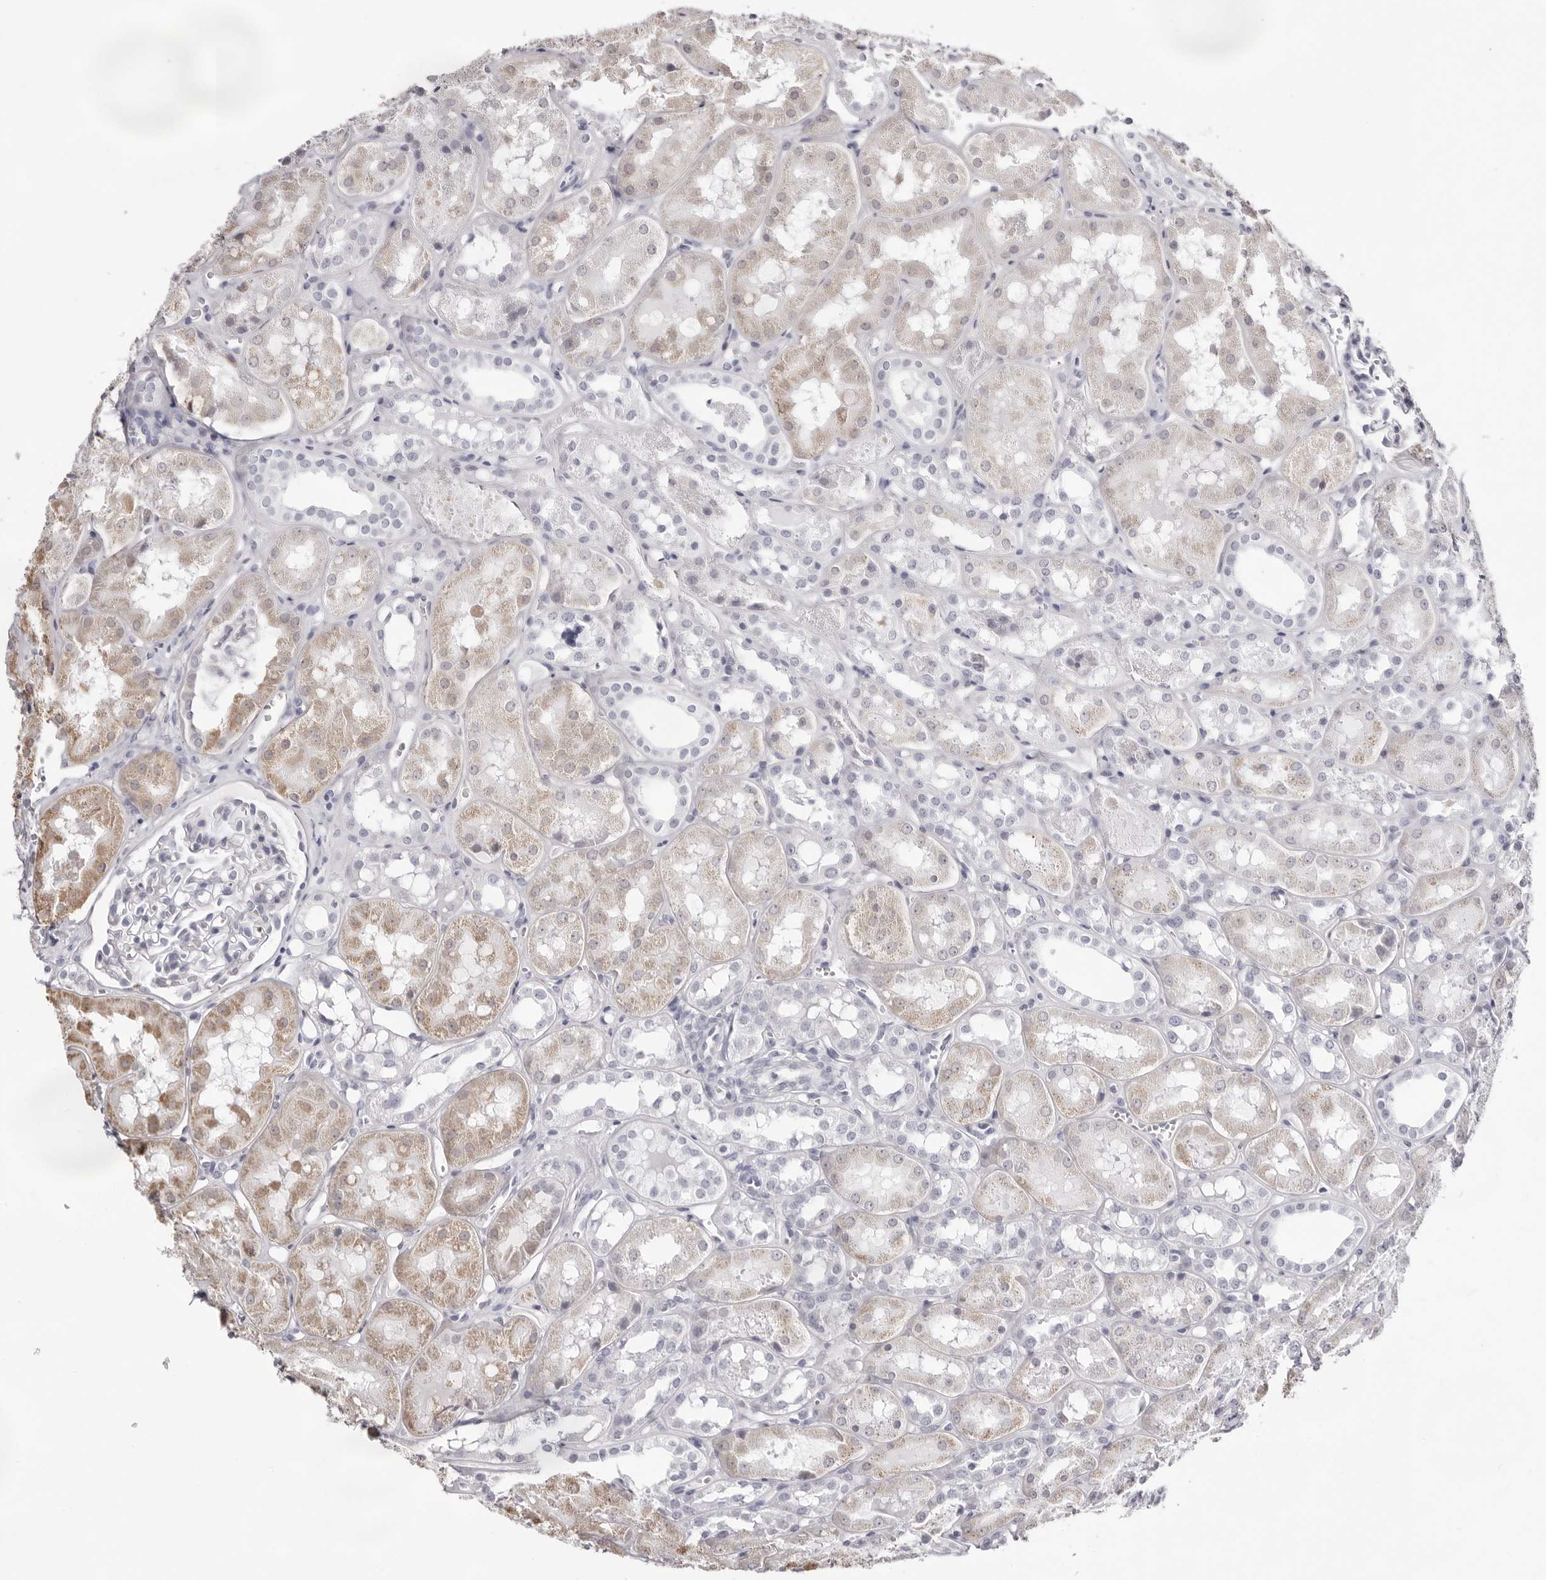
{"staining": {"intensity": "negative", "quantity": "none", "location": "none"}, "tissue": "kidney", "cell_type": "Cells in glomeruli", "image_type": "normal", "snomed": [{"axis": "morphology", "description": "Normal tissue, NOS"}, {"axis": "topography", "description": "Kidney"}], "caption": "The image exhibits no staining of cells in glomeruli in benign kidney.", "gene": "INSL3", "patient": {"sex": "male", "age": 16}}